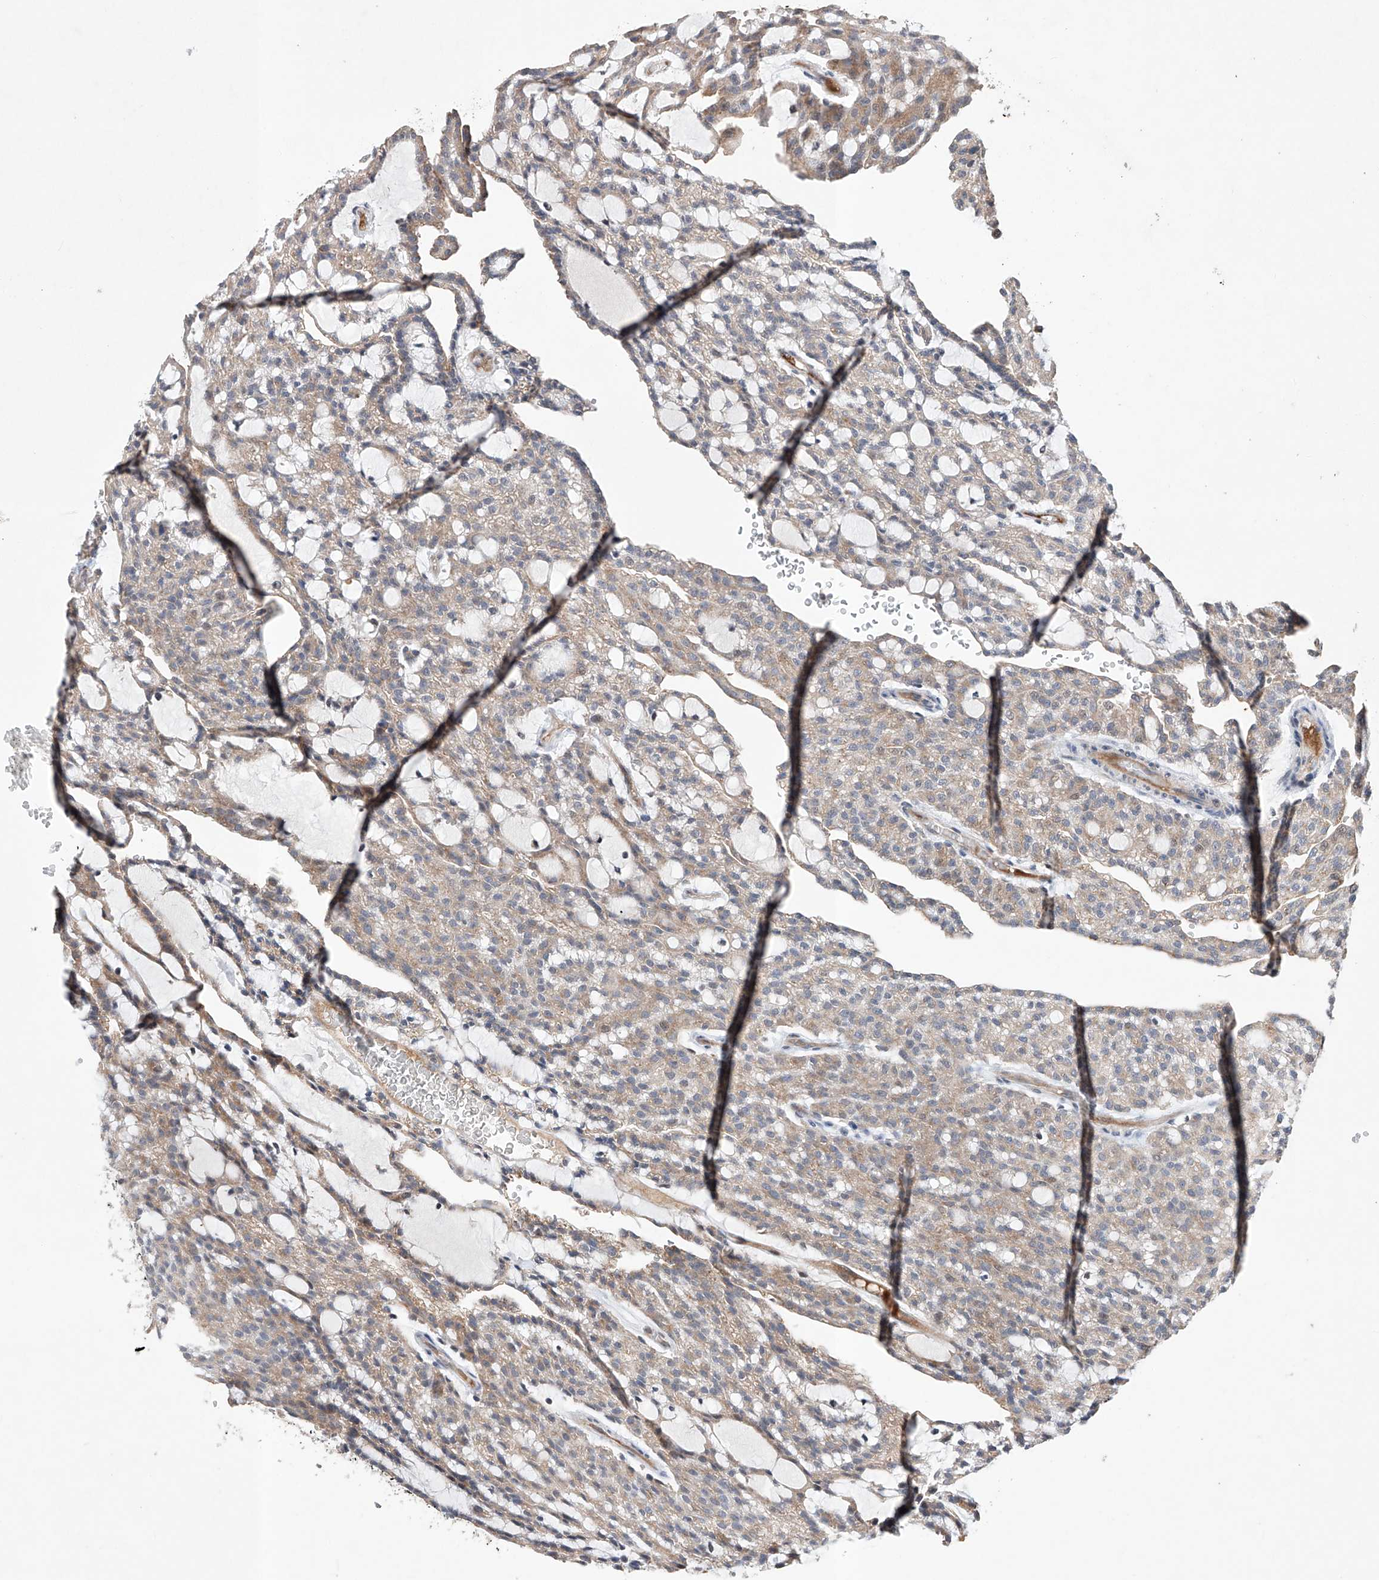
{"staining": {"intensity": "weak", "quantity": ">75%", "location": "cytoplasmic/membranous"}, "tissue": "renal cancer", "cell_type": "Tumor cells", "image_type": "cancer", "snomed": [{"axis": "morphology", "description": "Adenocarcinoma, NOS"}, {"axis": "topography", "description": "Kidney"}], "caption": "IHC of human renal adenocarcinoma displays low levels of weak cytoplasmic/membranous expression in approximately >75% of tumor cells.", "gene": "AFG1L", "patient": {"sex": "male", "age": 63}}